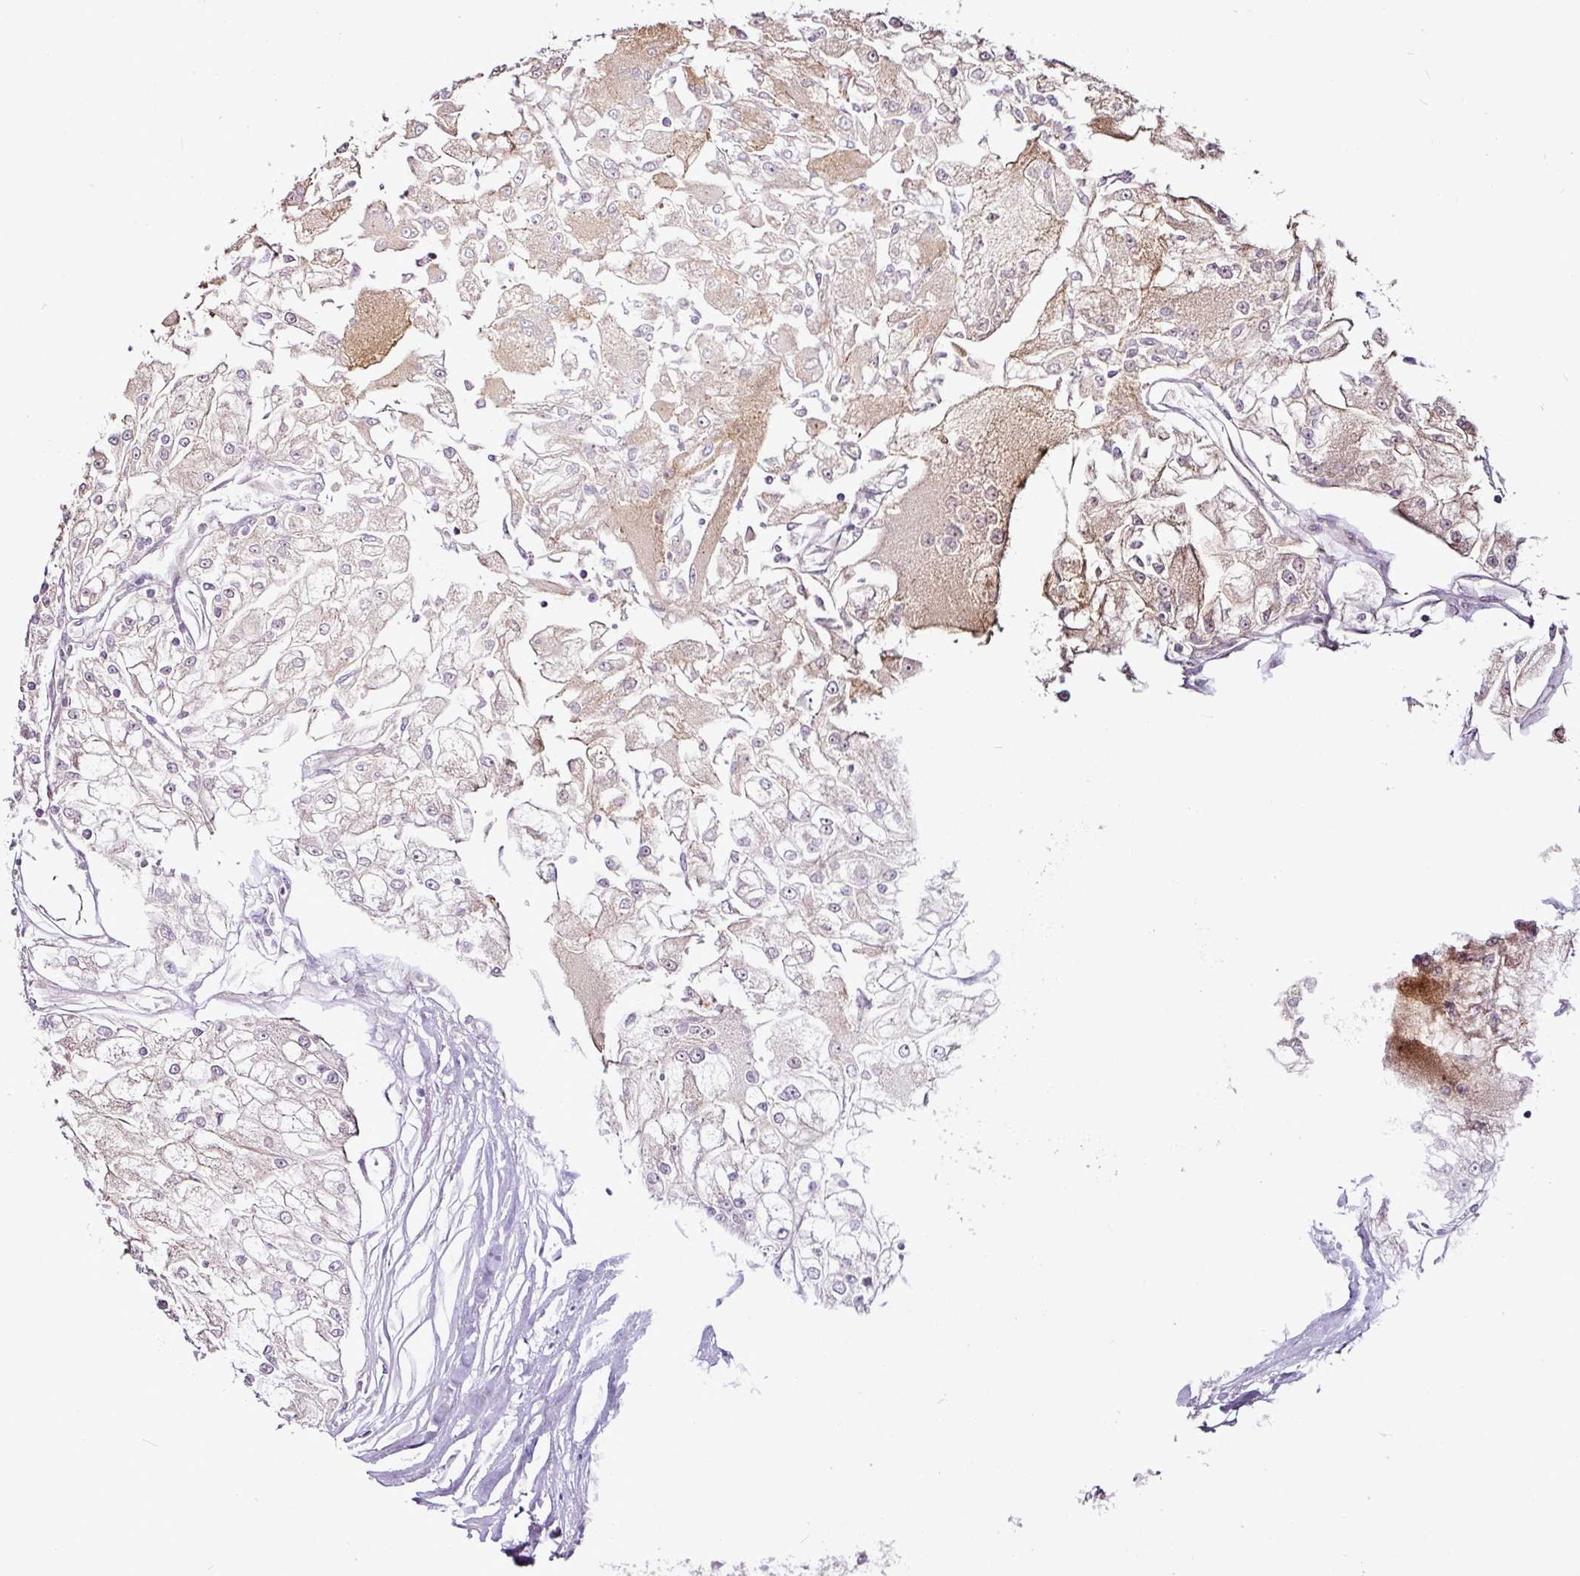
{"staining": {"intensity": "weak", "quantity": "25%-75%", "location": "cytoplasmic/membranous"}, "tissue": "renal cancer", "cell_type": "Tumor cells", "image_type": "cancer", "snomed": [{"axis": "morphology", "description": "Adenocarcinoma, NOS"}, {"axis": "topography", "description": "Kidney"}], "caption": "This is an image of immunohistochemistry (IHC) staining of renal adenocarcinoma, which shows weak positivity in the cytoplasmic/membranous of tumor cells.", "gene": "DCAF13", "patient": {"sex": "female", "age": 72}}